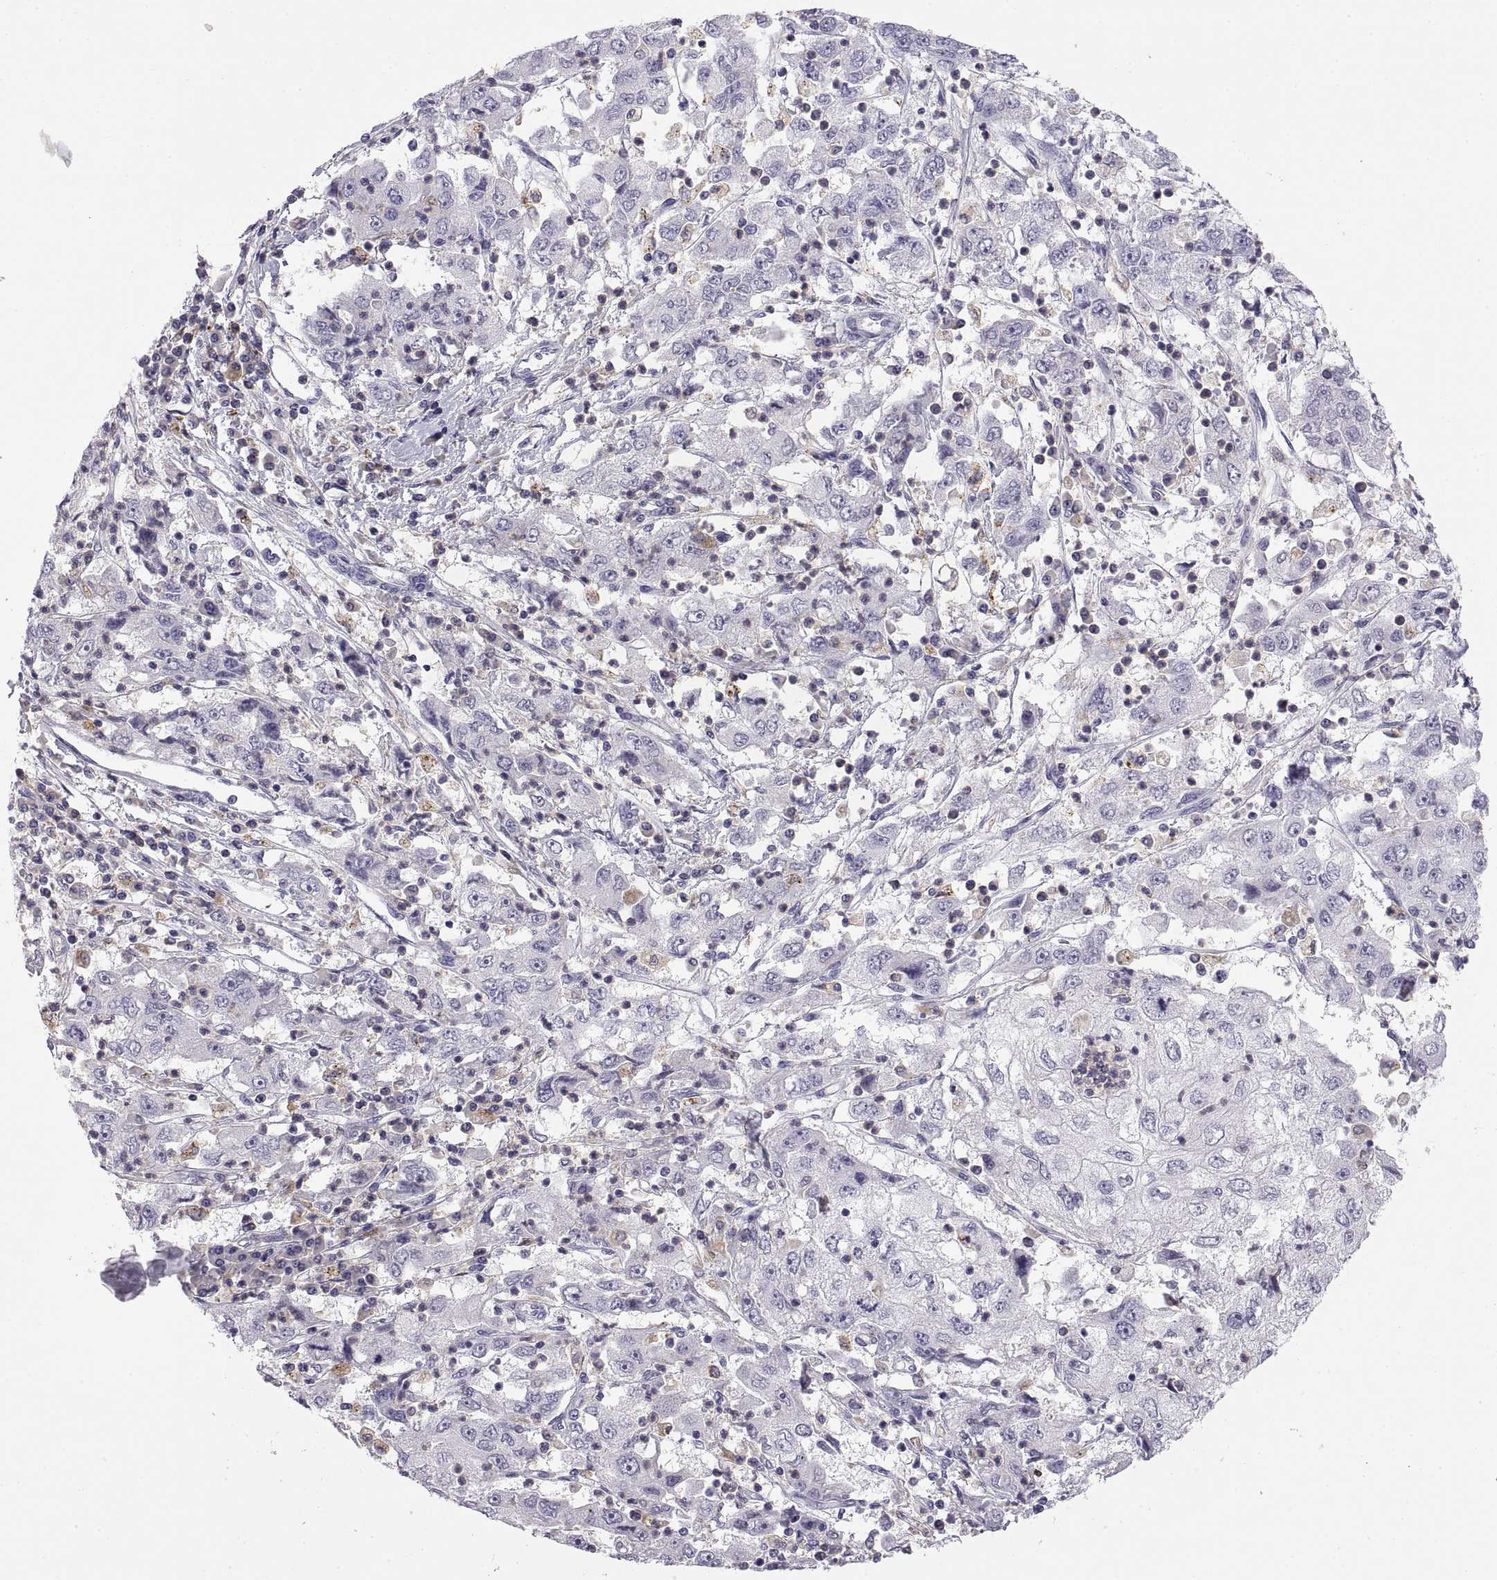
{"staining": {"intensity": "negative", "quantity": "none", "location": "none"}, "tissue": "cervical cancer", "cell_type": "Tumor cells", "image_type": "cancer", "snomed": [{"axis": "morphology", "description": "Squamous cell carcinoma, NOS"}, {"axis": "topography", "description": "Cervix"}], "caption": "The image exhibits no significant staining in tumor cells of squamous cell carcinoma (cervical).", "gene": "RGS19", "patient": {"sex": "female", "age": 36}}